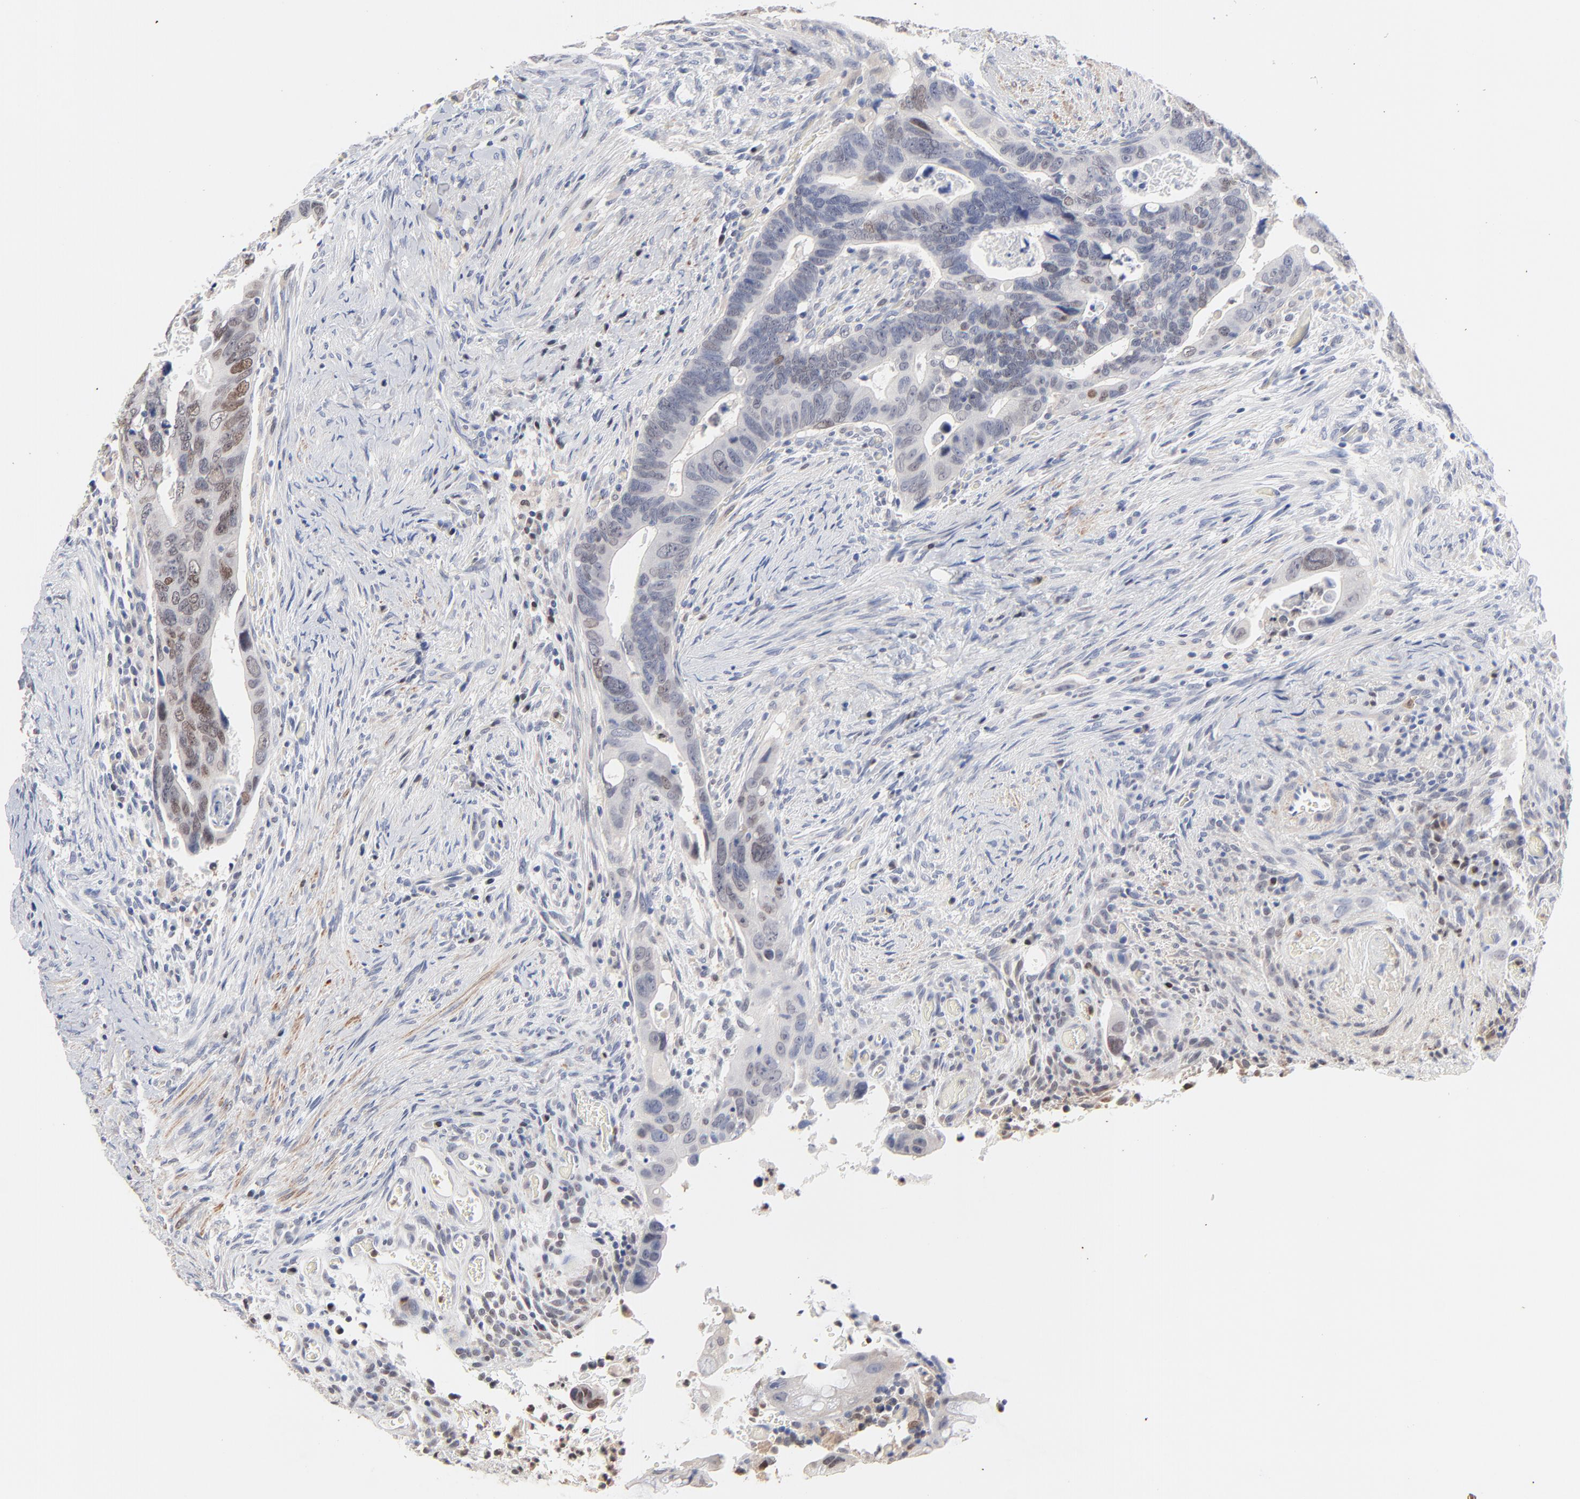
{"staining": {"intensity": "moderate", "quantity": "<25%", "location": "nuclear"}, "tissue": "colorectal cancer", "cell_type": "Tumor cells", "image_type": "cancer", "snomed": [{"axis": "morphology", "description": "Adenocarcinoma, NOS"}, {"axis": "topography", "description": "Rectum"}], "caption": "Human adenocarcinoma (colorectal) stained with a protein marker shows moderate staining in tumor cells.", "gene": "AADAC", "patient": {"sex": "male", "age": 53}}